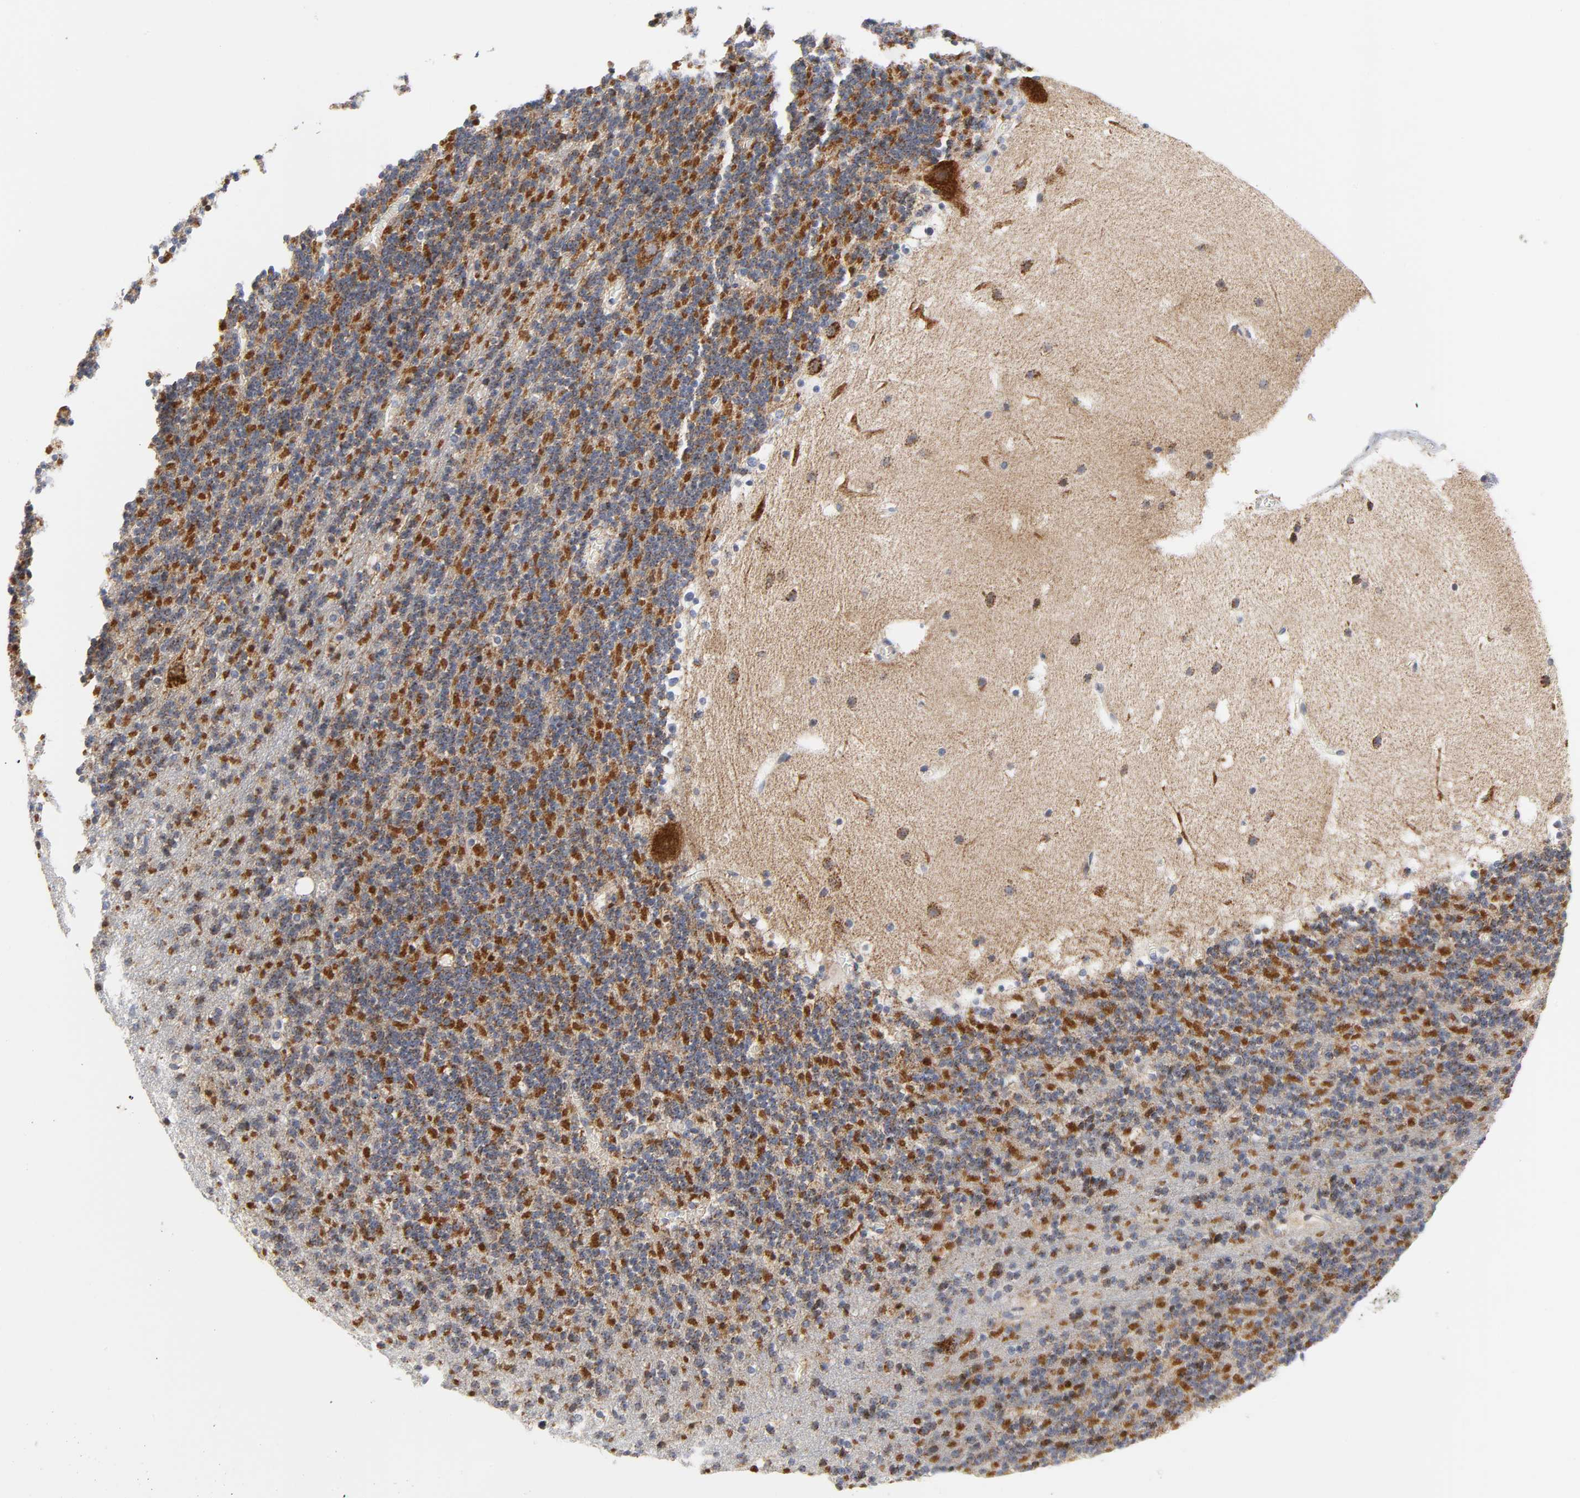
{"staining": {"intensity": "moderate", "quantity": ">75%", "location": "cytoplasmic/membranous"}, "tissue": "cerebellum", "cell_type": "Cells in granular layer", "image_type": "normal", "snomed": [{"axis": "morphology", "description": "Normal tissue, NOS"}, {"axis": "topography", "description": "Cerebellum"}], "caption": "An immunohistochemistry photomicrograph of benign tissue is shown. Protein staining in brown highlights moderate cytoplasmic/membranous positivity in cerebellum within cells in granular layer. (Brightfield microscopy of DAB IHC at high magnification).", "gene": "CYCS", "patient": {"sex": "male", "age": 45}}